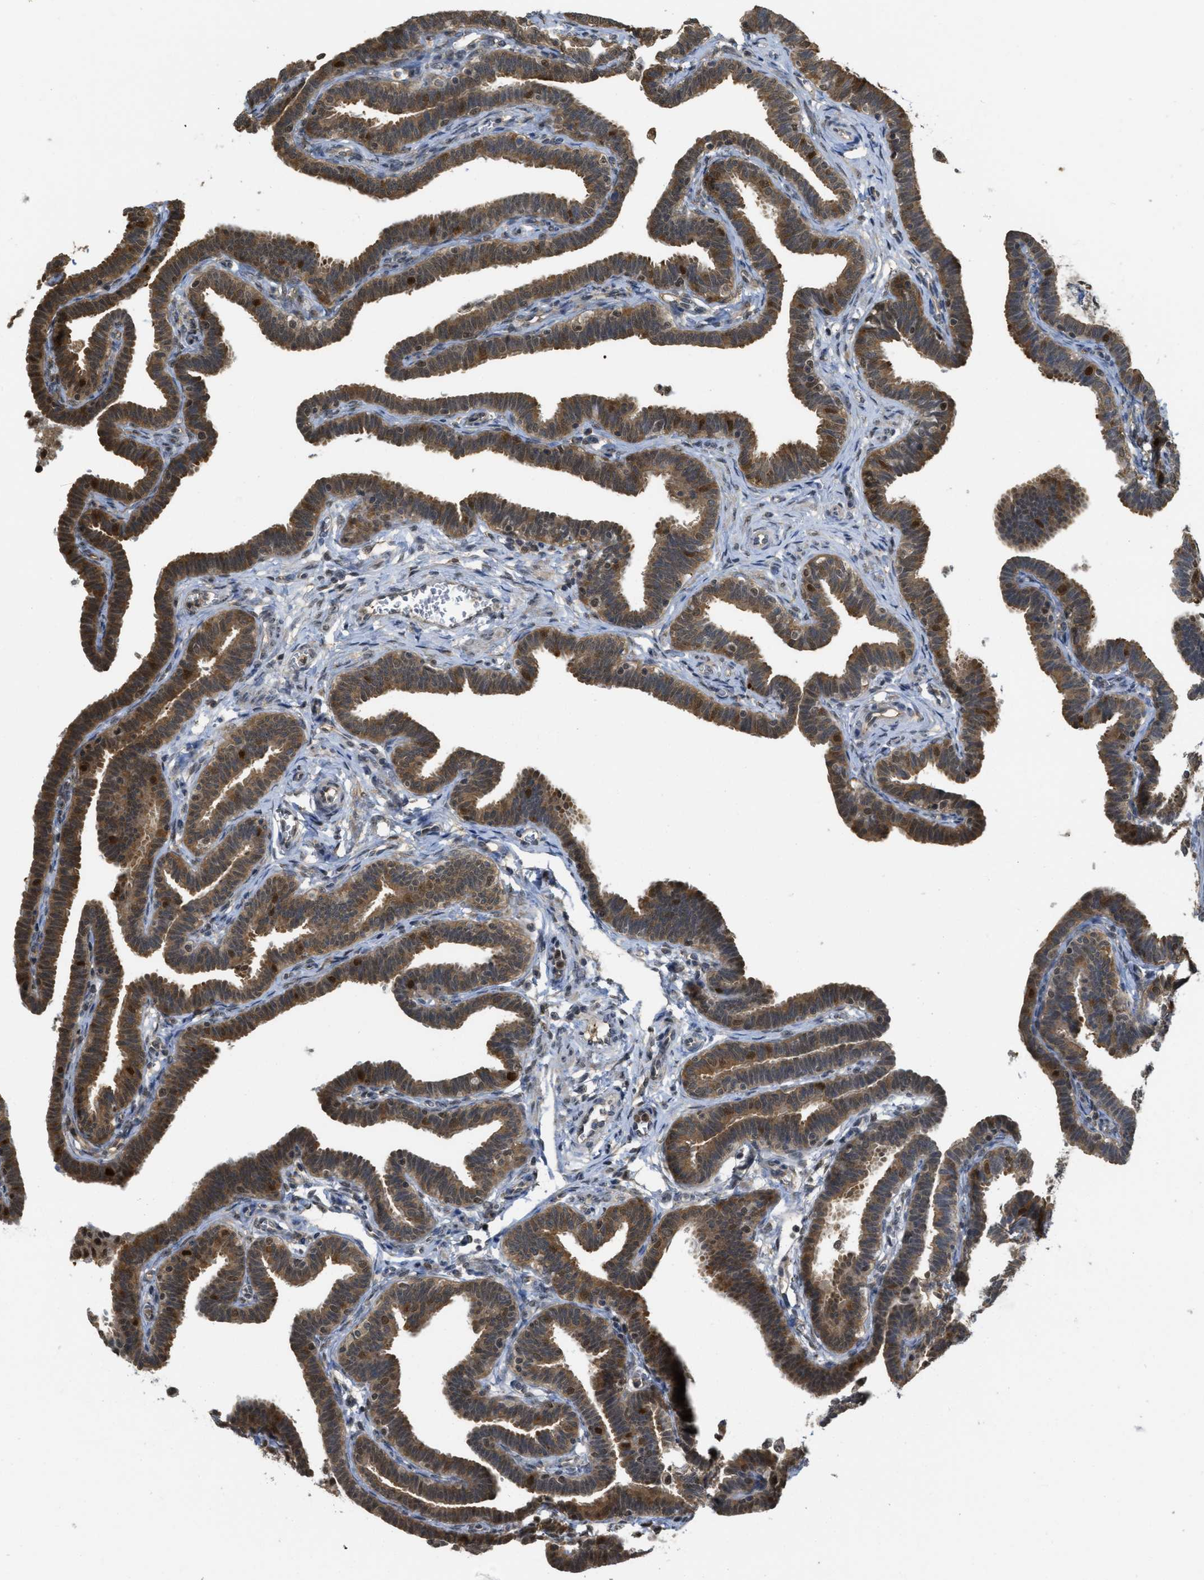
{"staining": {"intensity": "moderate", "quantity": ">75%", "location": "cytoplasmic/membranous,nuclear"}, "tissue": "fallopian tube", "cell_type": "Glandular cells", "image_type": "normal", "snomed": [{"axis": "morphology", "description": "Normal tissue, NOS"}, {"axis": "topography", "description": "Fallopian tube"}, {"axis": "topography", "description": "Ovary"}], "caption": "IHC staining of benign fallopian tube, which reveals medium levels of moderate cytoplasmic/membranous,nuclear staining in approximately >75% of glandular cells indicating moderate cytoplasmic/membranous,nuclear protein staining. The staining was performed using DAB (3,3'-diaminobenzidine) (brown) for protein detection and nuclei were counterstained in hematoxylin (blue).", "gene": "PSMC5", "patient": {"sex": "female", "age": 23}}